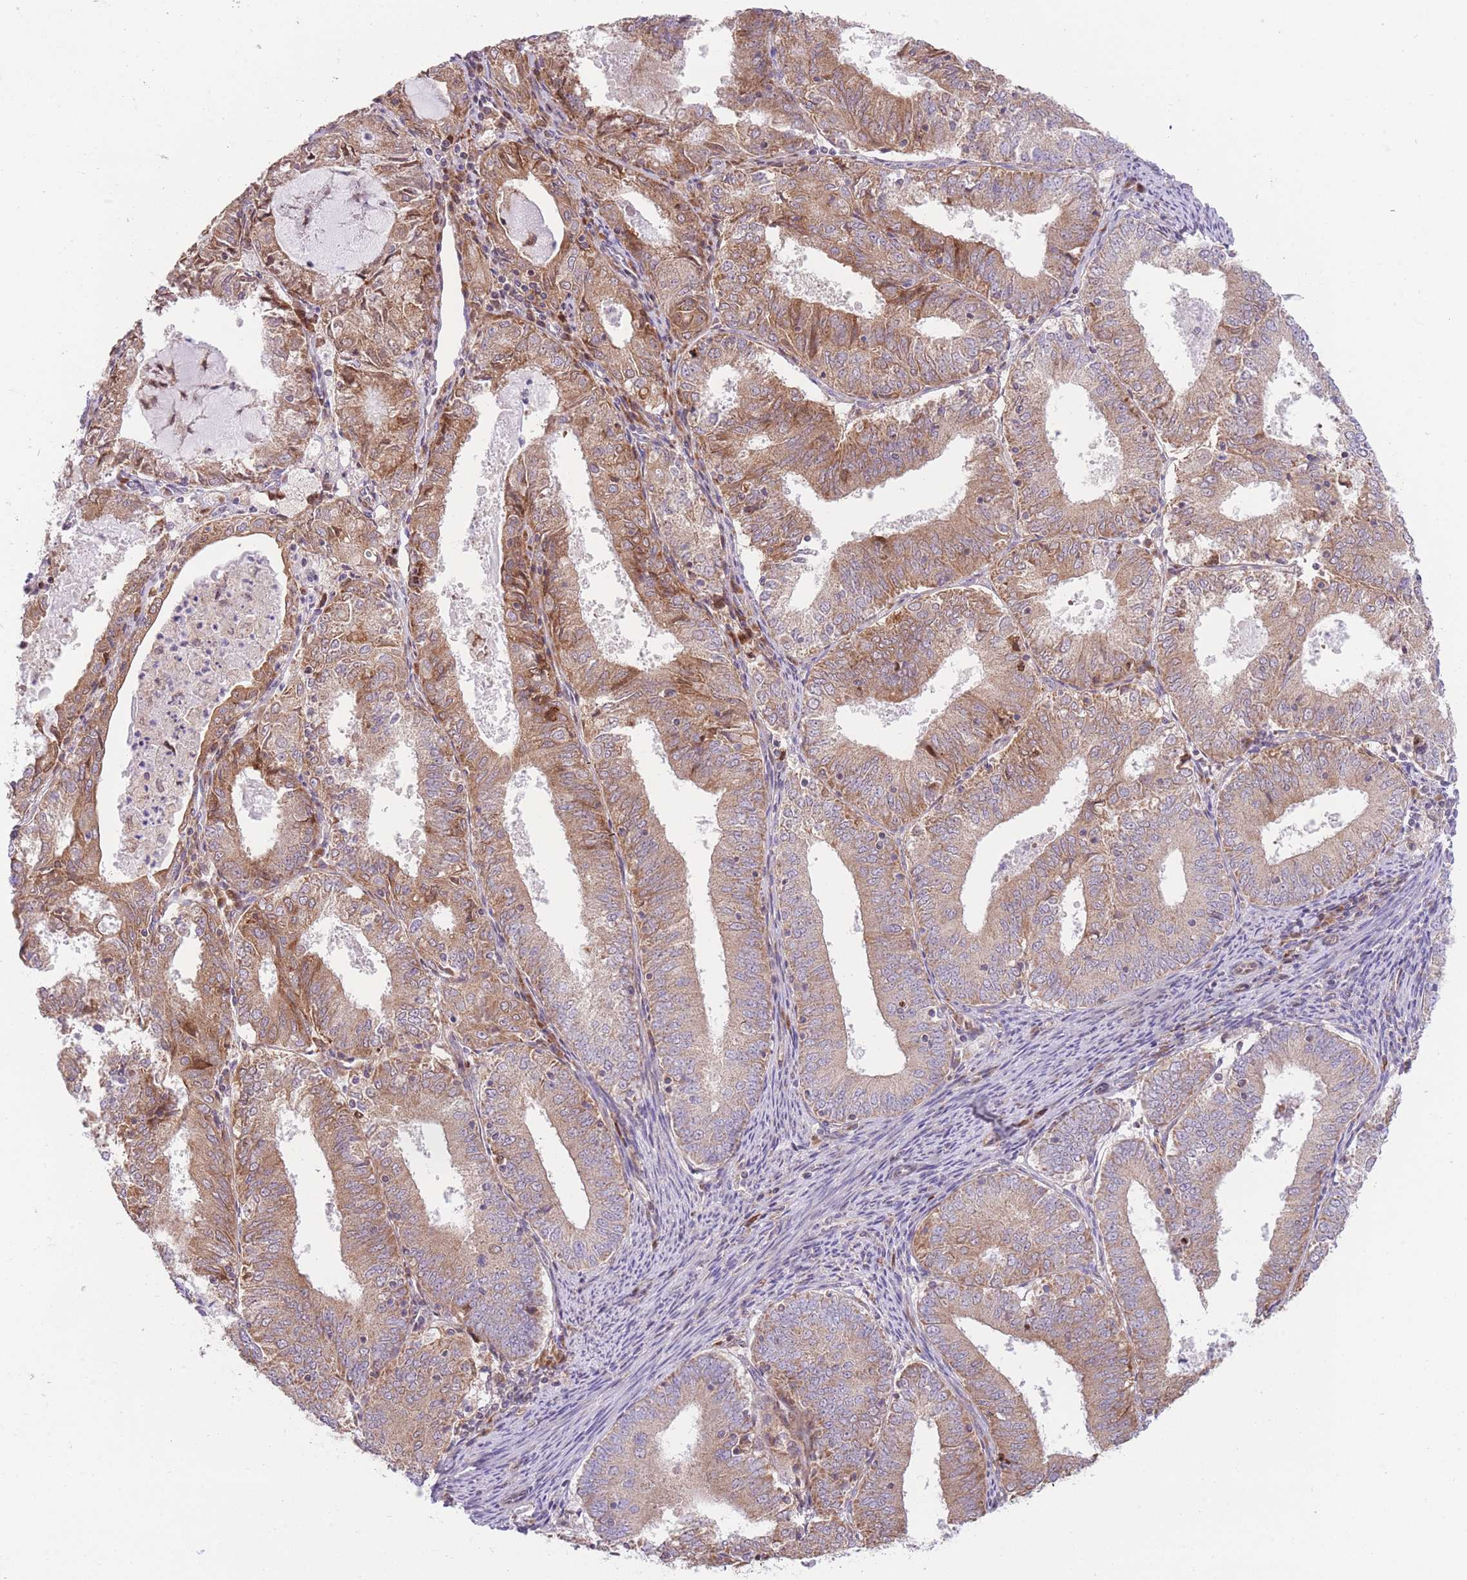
{"staining": {"intensity": "moderate", "quantity": ">75%", "location": "cytoplasmic/membranous"}, "tissue": "endometrial cancer", "cell_type": "Tumor cells", "image_type": "cancer", "snomed": [{"axis": "morphology", "description": "Adenocarcinoma, NOS"}, {"axis": "topography", "description": "Endometrium"}], "caption": "Protein expression analysis of endometrial adenocarcinoma reveals moderate cytoplasmic/membranous staining in approximately >75% of tumor cells. The staining was performed using DAB, with brown indicating positive protein expression. Nuclei are stained blue with hematoxylin.", "gene": "BOLA2B", "patient": {"sex": "female", "age": 57}}